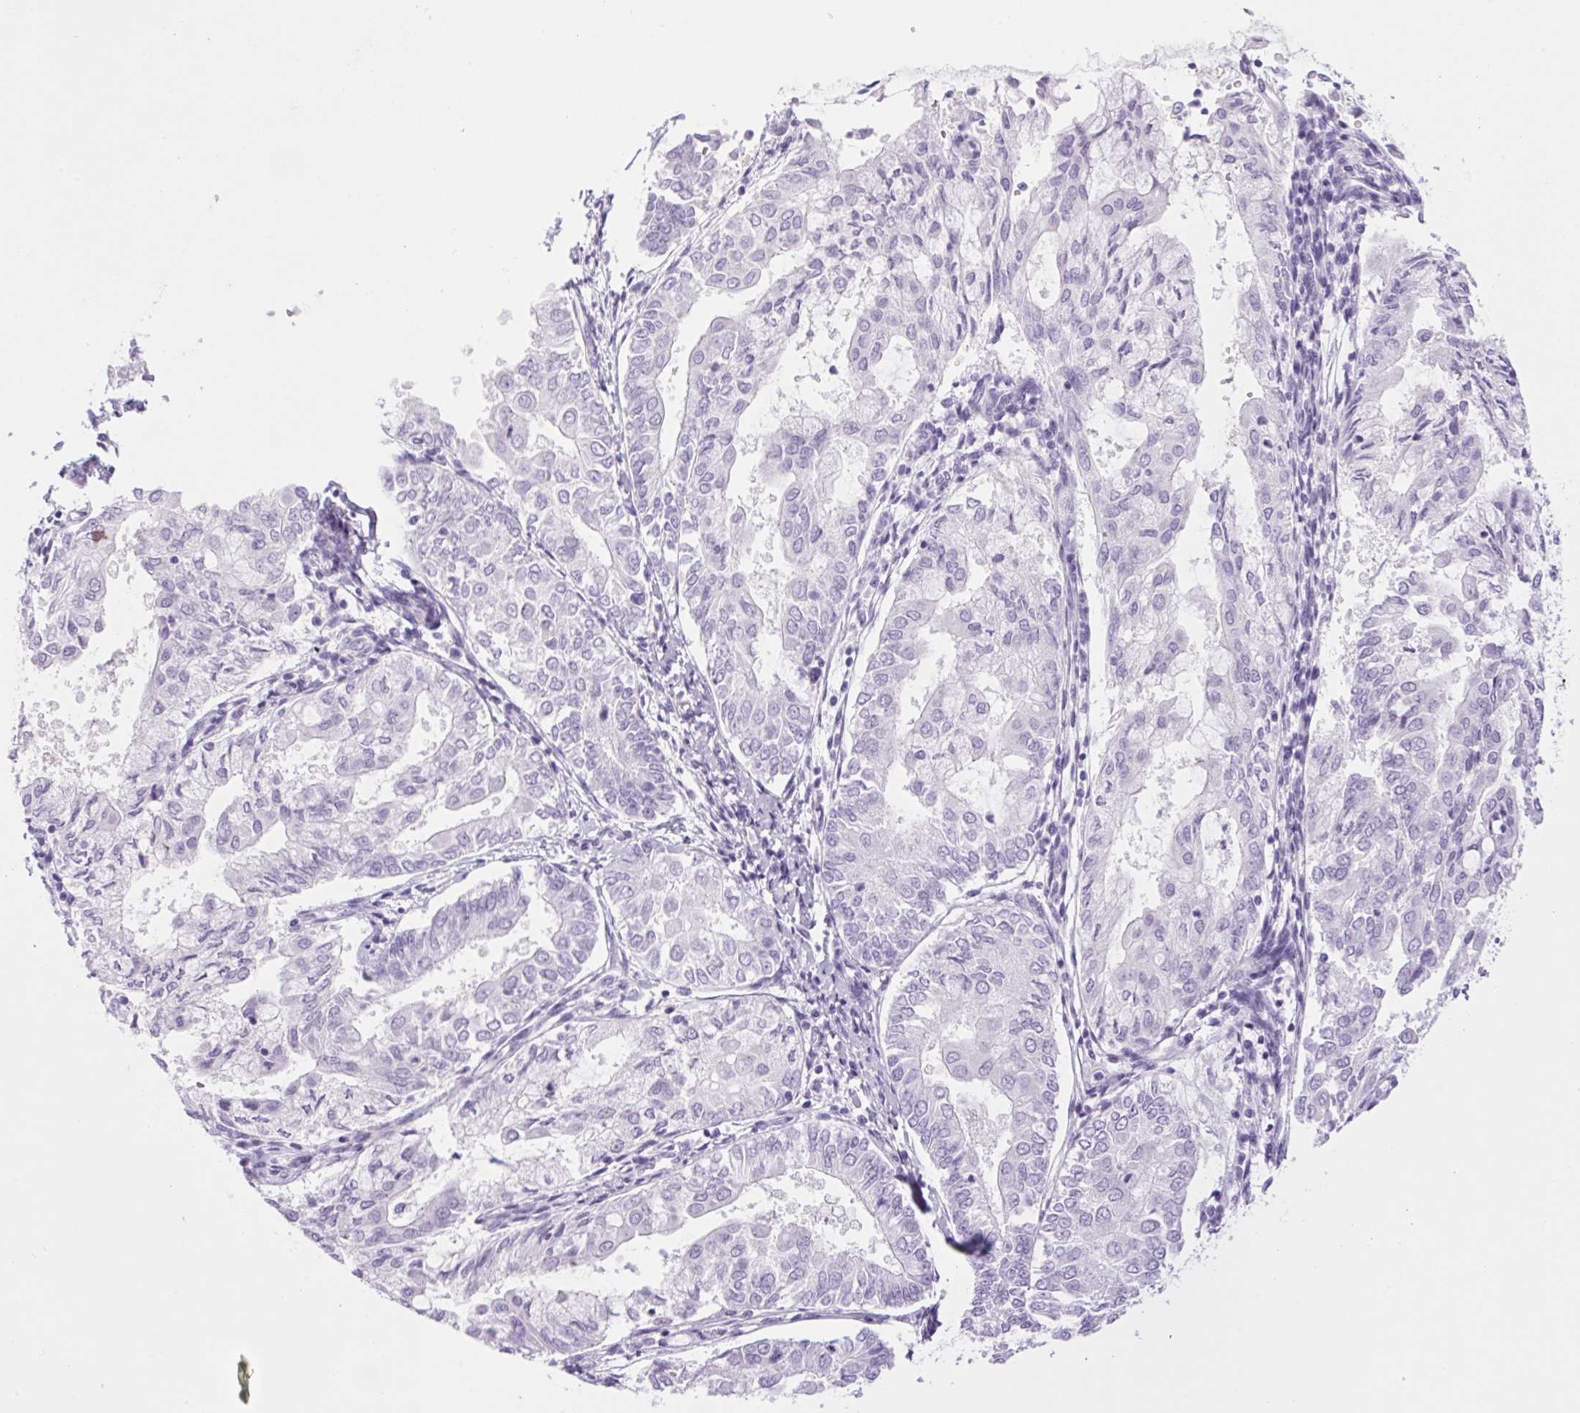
{"staining": {"intensity": "negative", "quantity": "none", "location": "none"}, "tissue": "endometrial cancer", "cell_type": "Tumor cells", "image_type": "cancer", "snomed": [{"axis": "morphology", "description": "Adenocarcinoma, NOS"}, {"axis": "topography", "description": "Endometrium"}], "caption": "The photomicrograph demonstrates no significant staining in tumor cells of endometrial adenocarcinoma.", "gene": "SPACA5B", "patient": {"sex": "female", "age": 68}}